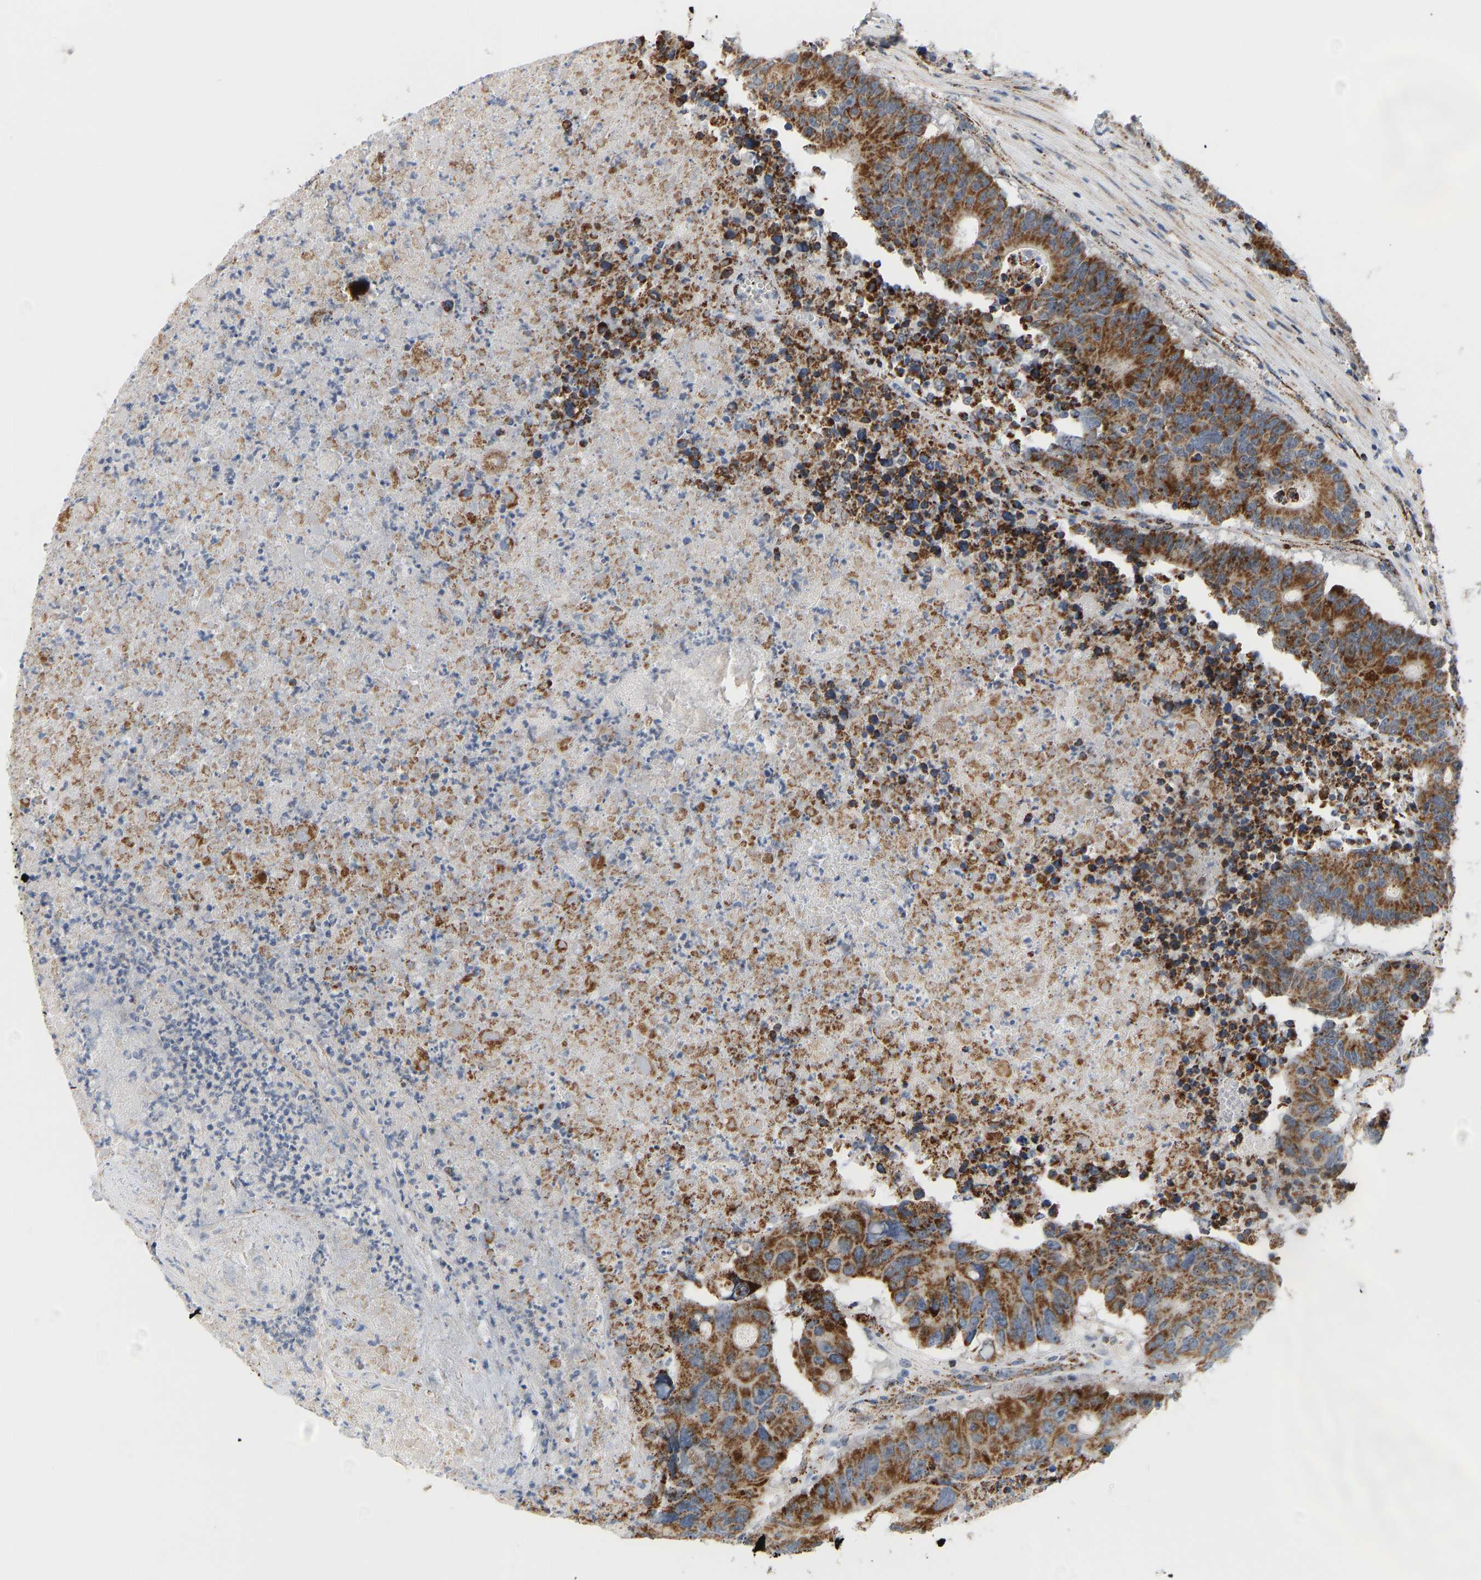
{"staining": {"intensity": "moderate", "quantity": ">75%", "location": "cytoplasmic/membranous"}, "tissue": "colorectal cancer", "cell_type": "Tumor cells", "image_type": "cancer", "snomed": [{"axis": "morphology", "description": "Adenocarcinoma, NOS"}, {"axis": "topography", "description": "Colon"}], "caption": "This is an image of immunohistochemistry (IHC) staining of colorectal cancer (adenocarcinoma), which shows moderate positivity in the cytoplasmic/membranous of tumor cells.", "gene": "GPSM2", "patient": {"sex": "male", "age": 87}}